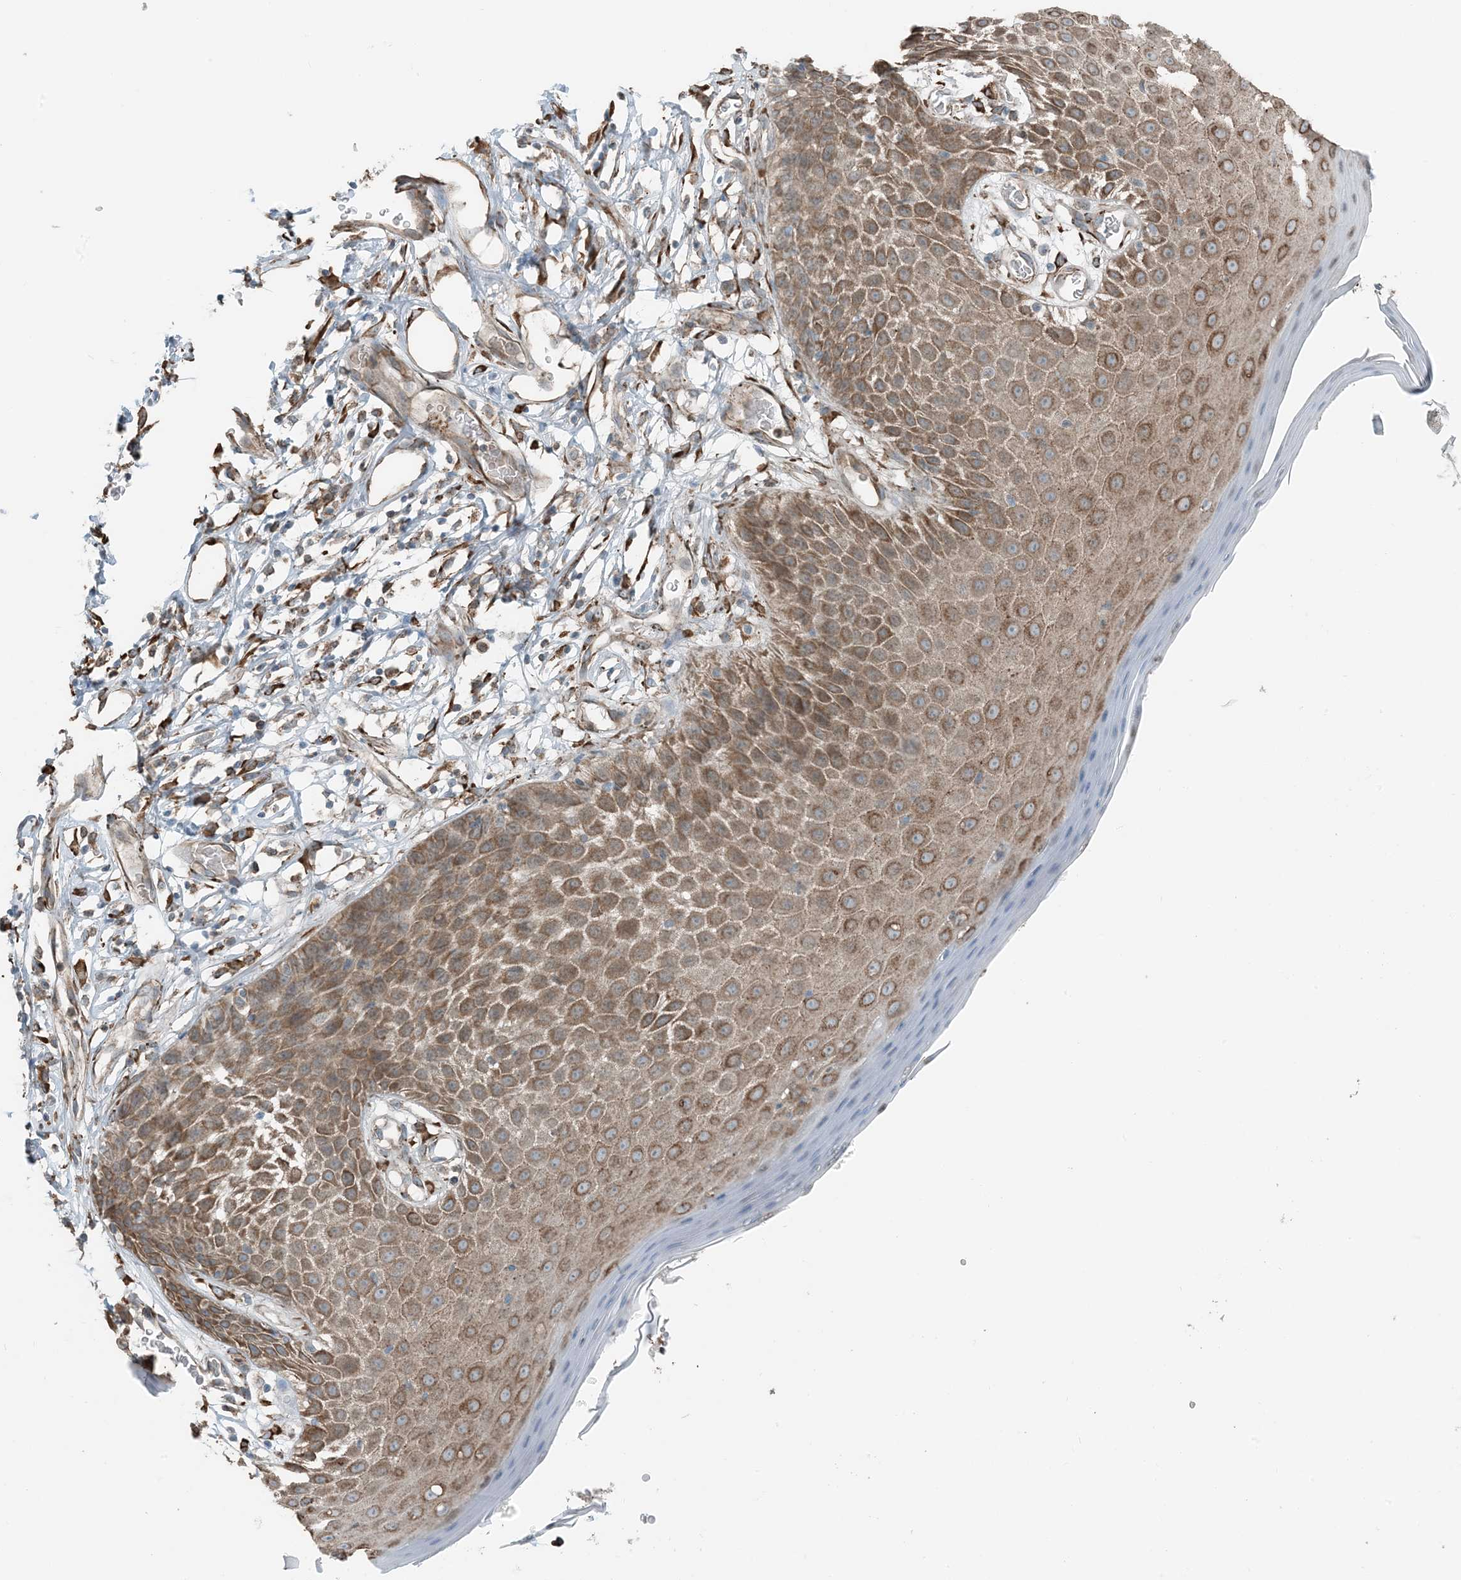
{"staining": {"intensity": "moderate", "quantity": ">75%", "location": "cytoplasmic/membranous"}, "tissue": "skin", "cell_type": "Epidermal cells", "image_type": "normal", "snomed": [{"axis": "morphology", "description": "Normal tissue, NOS"}, {"axis": "topography", "description": "Vulva"}], "caption": "Skin was stained to show a protein in brown. There is medium levels of moderate cytoplasmic/membranous positivity in approximately >75% of epidermal cells. Using DAB (3,3'-diaminobenzidine) (brown) and hematoxylin (blue) stains, captured at high magnification using brightfield microscopy.", "gene": "CERKL", "patient": {"sex": "female", "age": 68}}